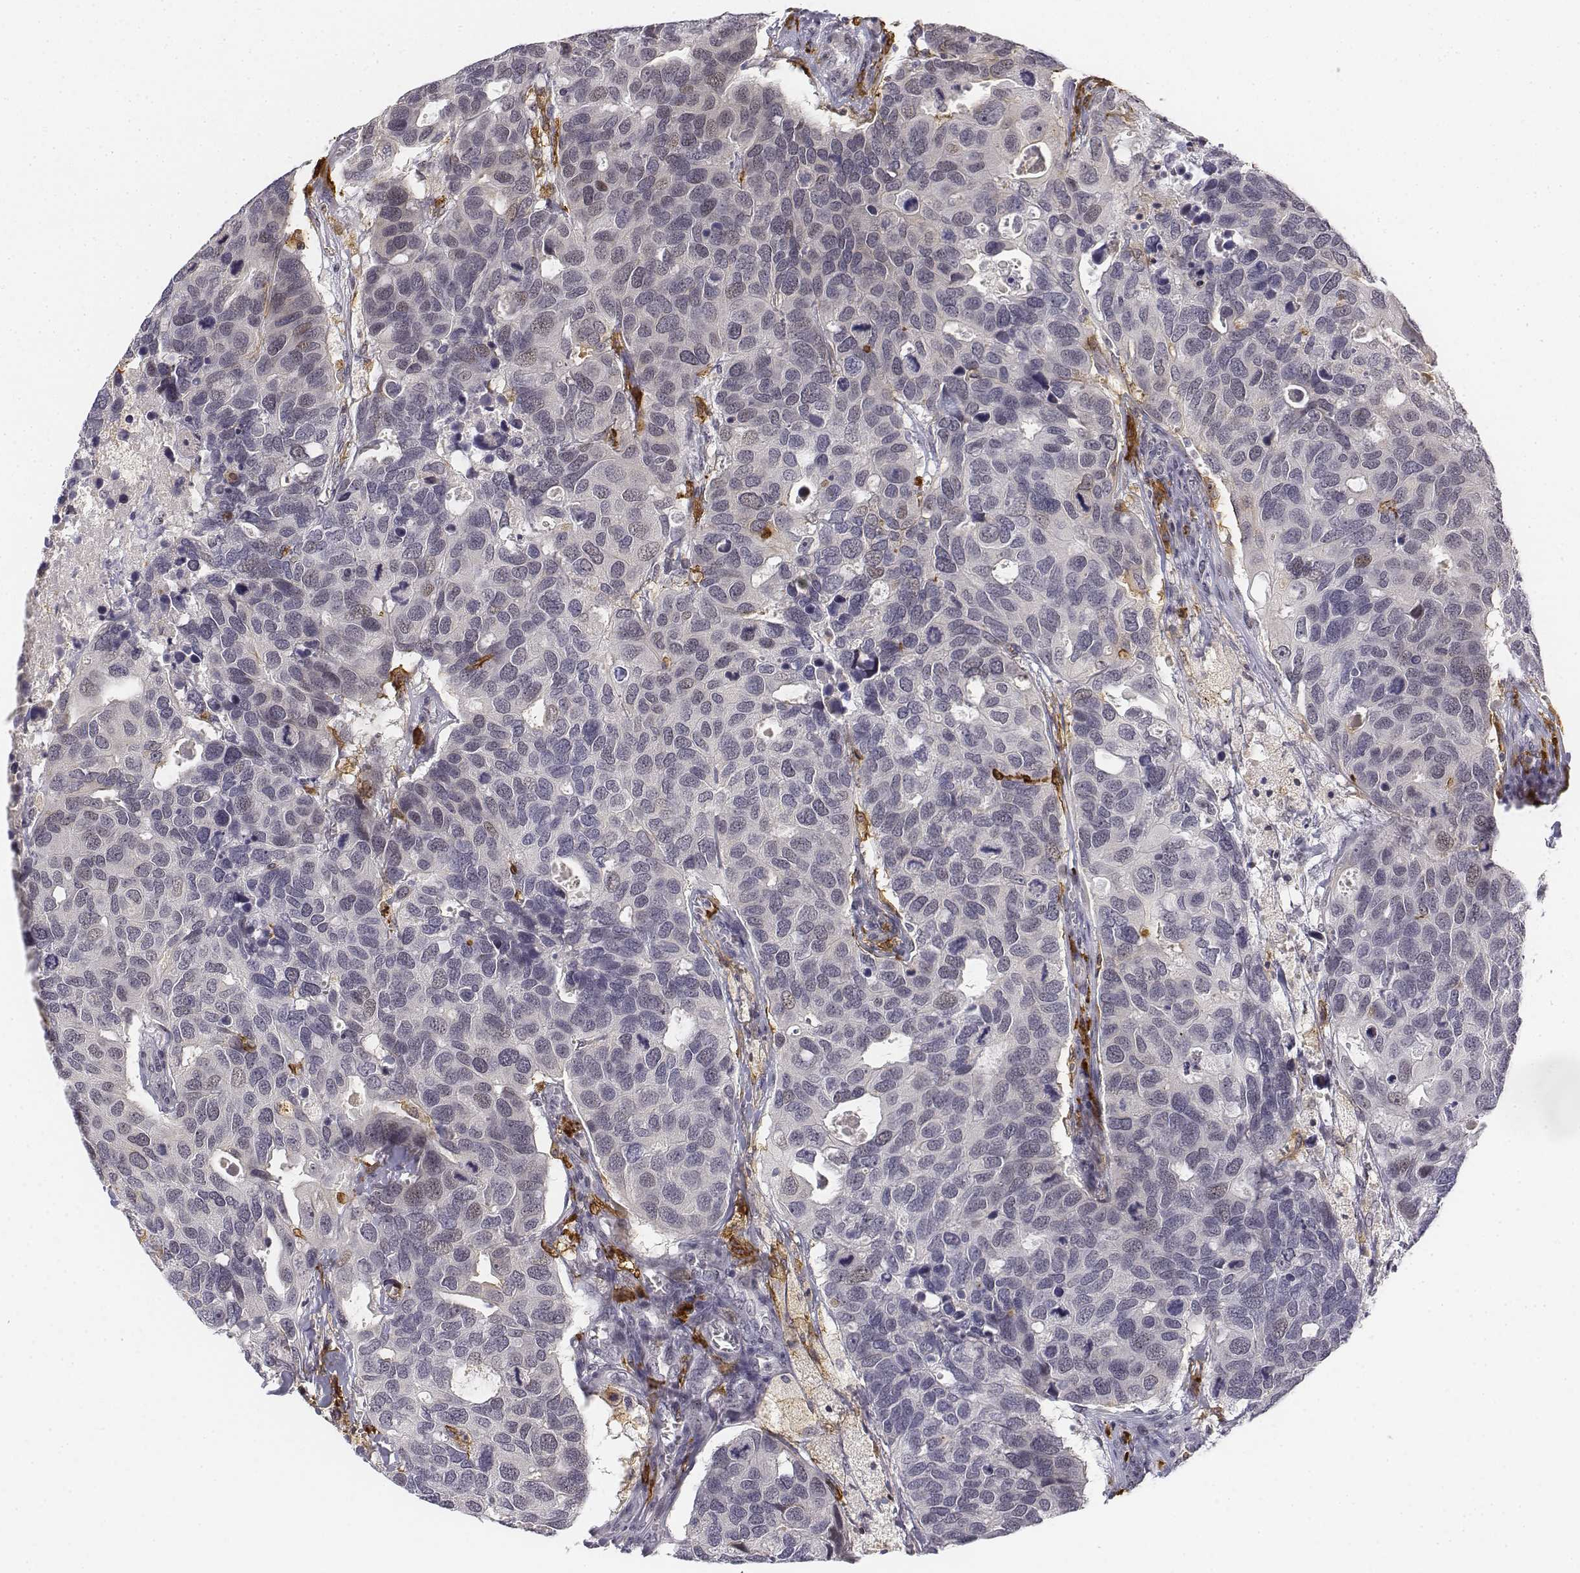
{"staining": {"intensity": "negative", "quantity": "none", "location": "none"}, "tissue": "breast cancer", "cell_type": "Tumor cells", "image_type": "cancer", "snomed": [{"axis": "morphology", "description": "Duct carcinoma"}, {"axis": "topography", "description": "Breast"}], "caption": "Breast cancer (invasive ductal carcinoma) stained for a protein using immunohistochemistry demonstrates no staining tumor cells.", "gene": "CD14", "patient": {"sex": "female", "age": 83}}